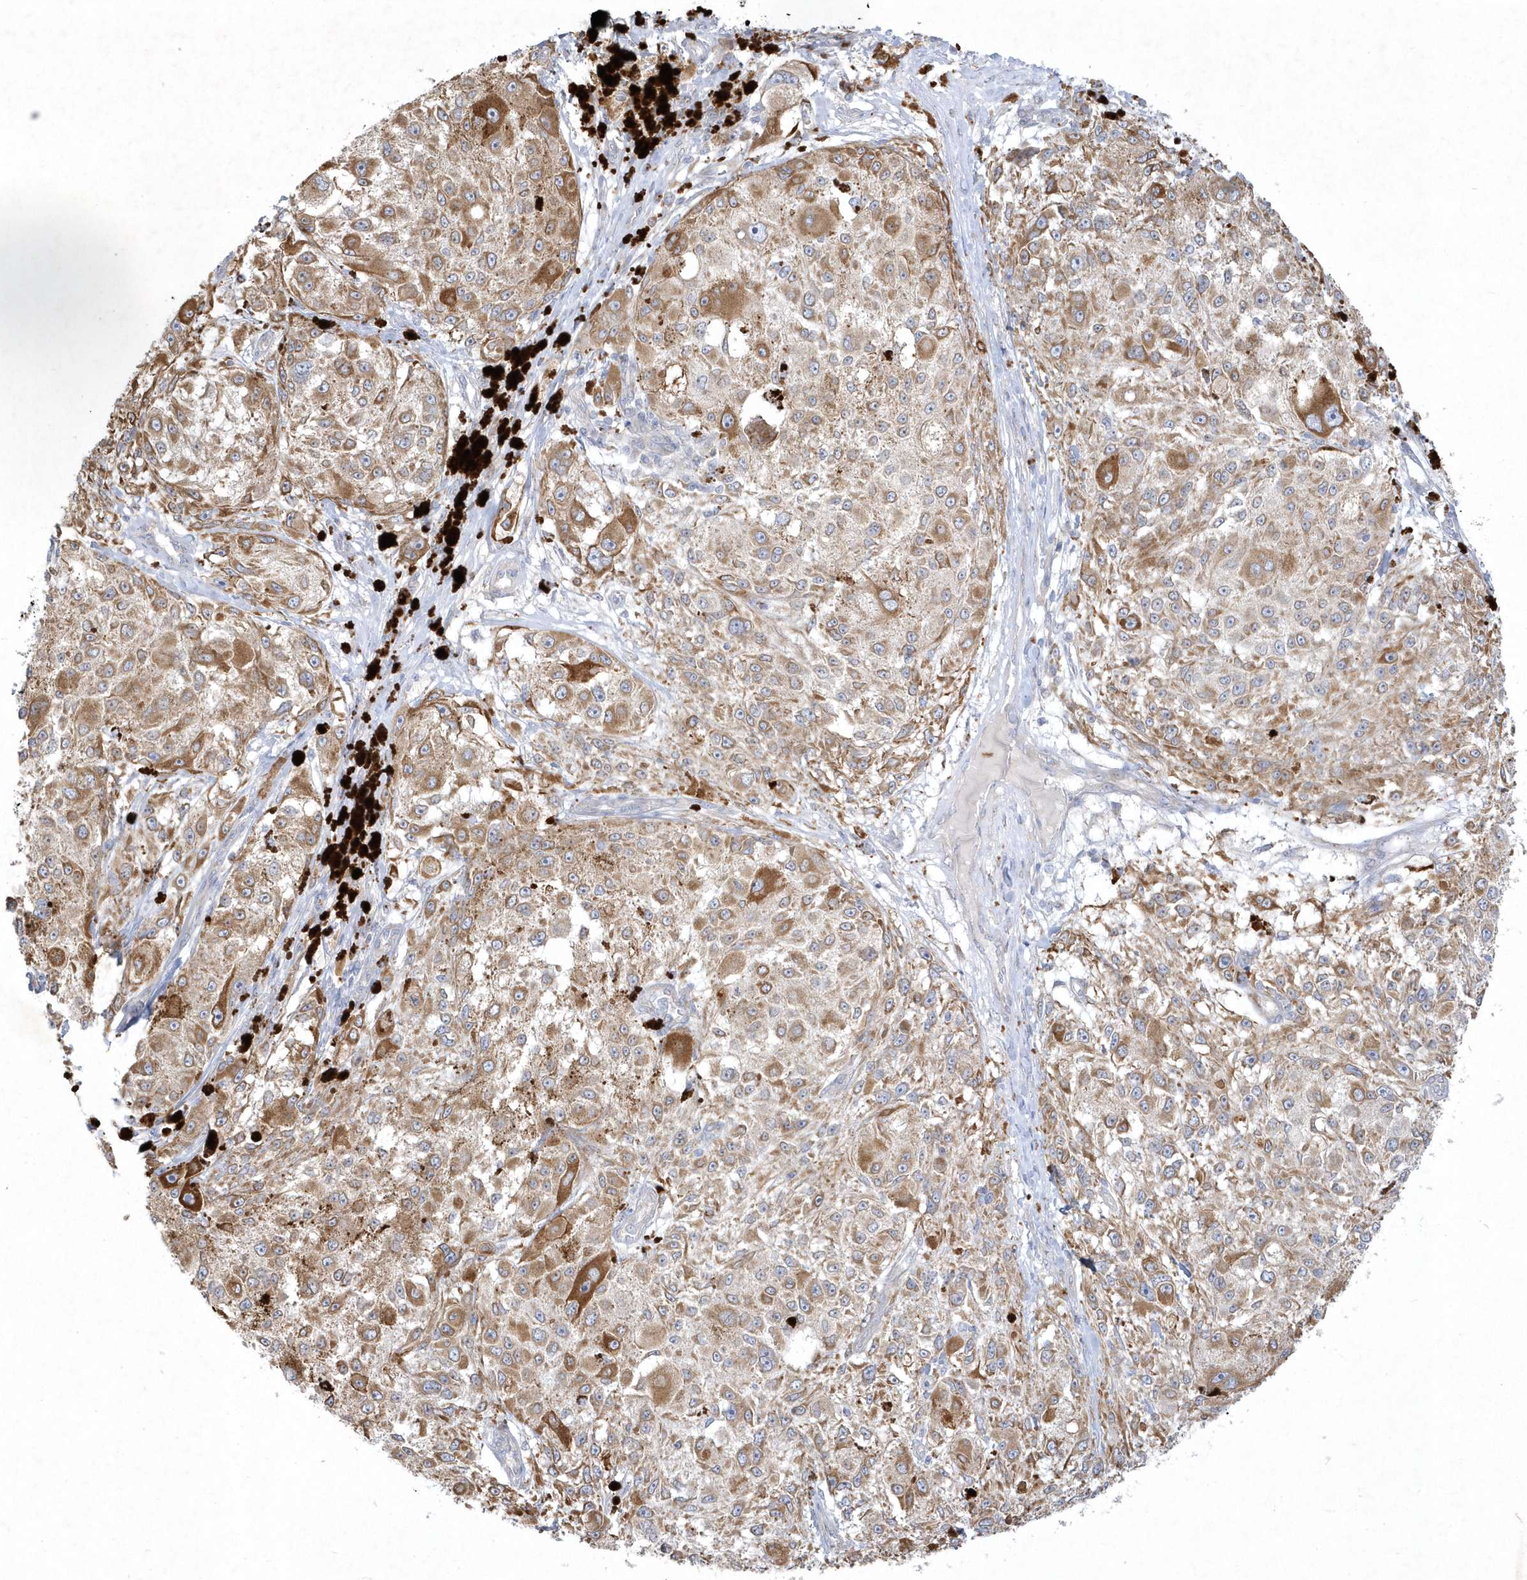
{"staining": {"intensity": "moderate", "quantity": ">75%", "location": "cytoplasmic/membranous"}, "tissue": "melanoma", "cell_type": "Tumor cells", "image_type": "cancer", "snomed": [{"axis": "morphology", "description": "Necrosis, NOS"}, {"axis": "morphology", "description": "Malignant melanoma, NOS"}, {"axis": "topography", "description": "Skin"}], "caption": "Protein analysis of malignant melanoma tissue displays moderate cytoplasmic/membranous positivity in approximately >75% of tumor cells.", "gene": "LARS1", "patient": {"sex": "female", "age": 87}}